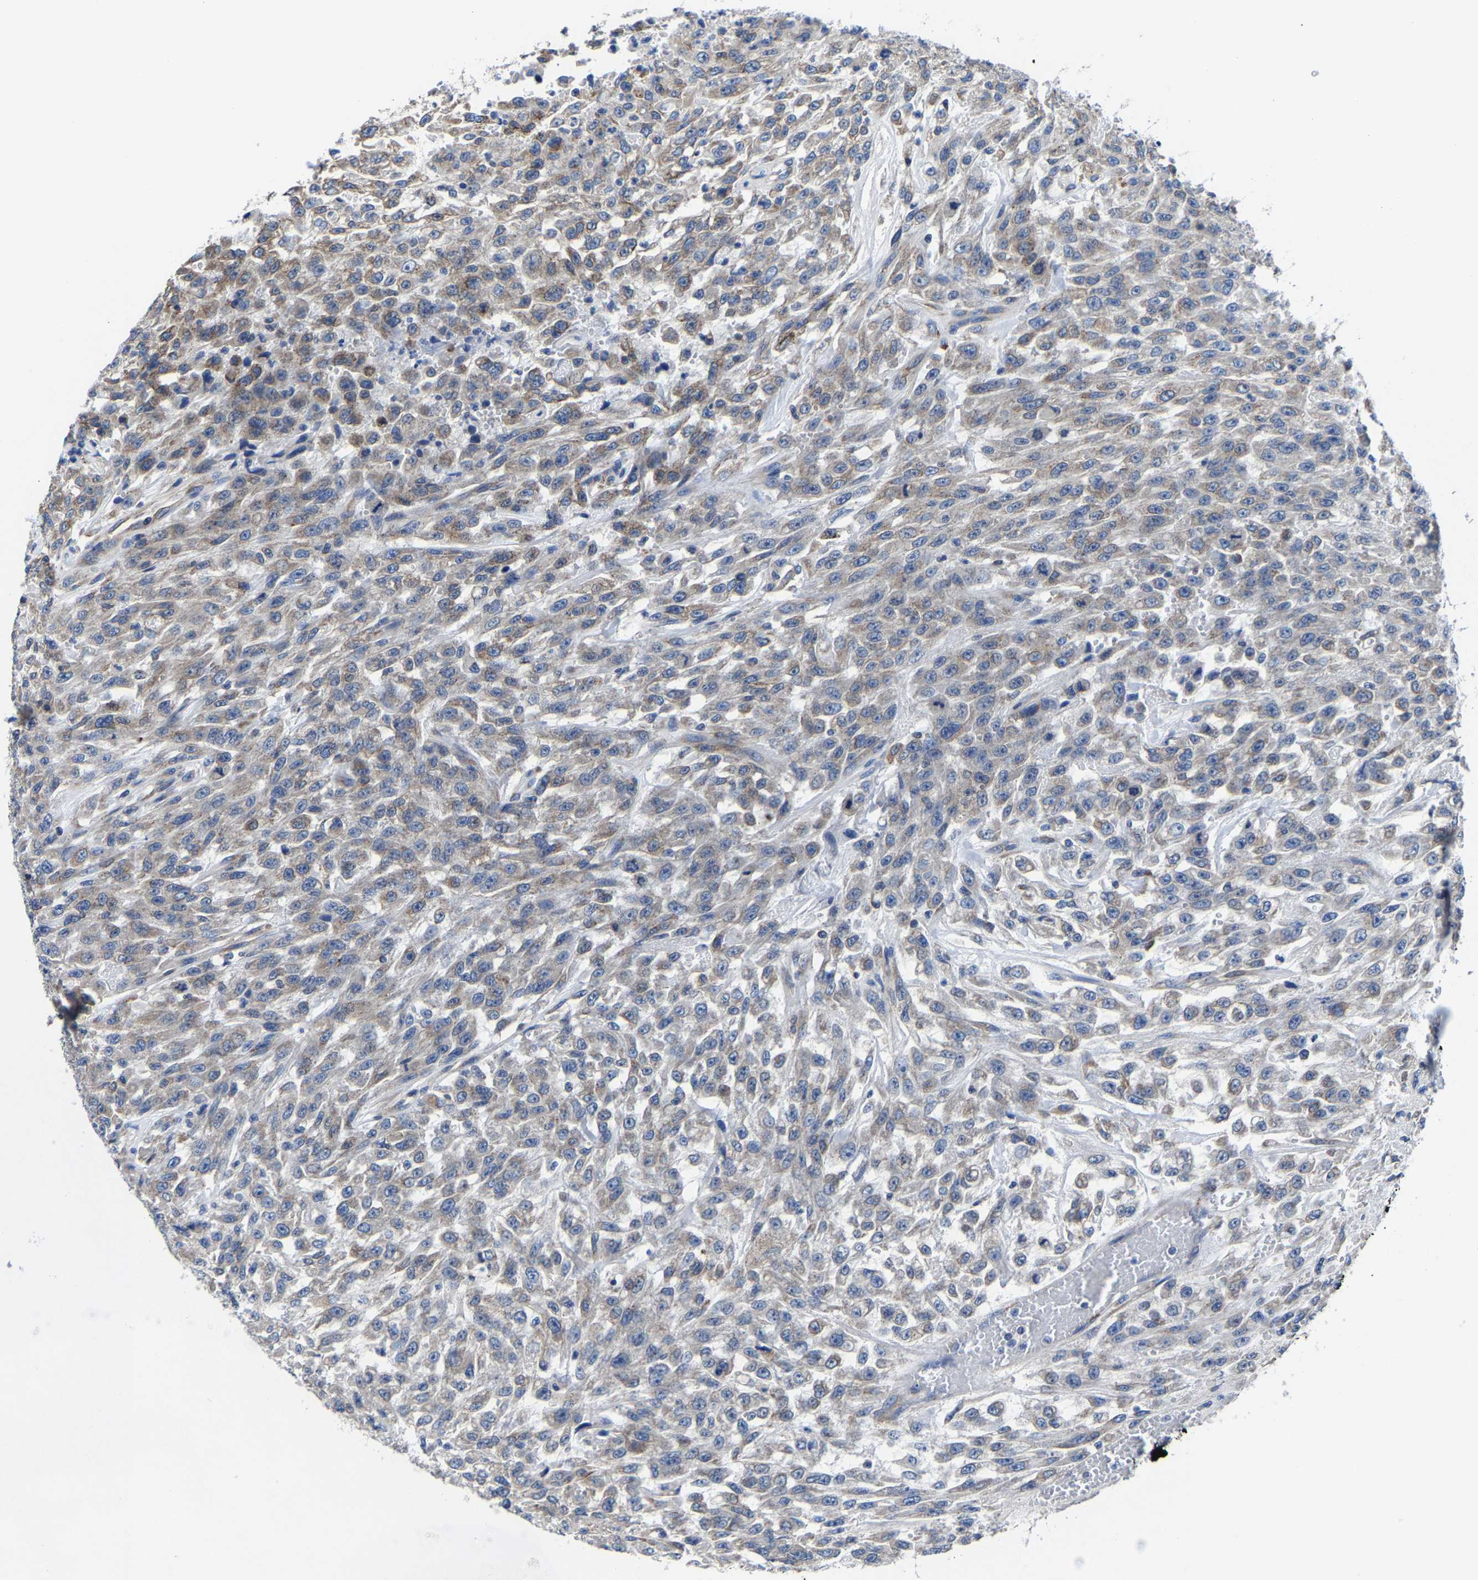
{"staining": {"intensity": "weak", "quantity": "25%-75%", "location": "cytoplasmic/membranous"}, "tissue": "urothelial cancer", "cell_type": "Tumor cells", "image_type": "cancer", "snomed": [{"axis": "morphology", "description": "Urothelial carcinoma, High grade"}, {"axis": "topography", "description": "Urinary bladder"}], "caption": "High-grade urothelial carcinoma tissue exhibits weak cytoplasmic/membranous expression in approximately 25%-75% of tumor cells, visualized by immunohistochemistry. (IHC, brightfield microscopy, high magnification).", "gene": "EBAG9", "patient": {"sex": "male", "age": 46}}